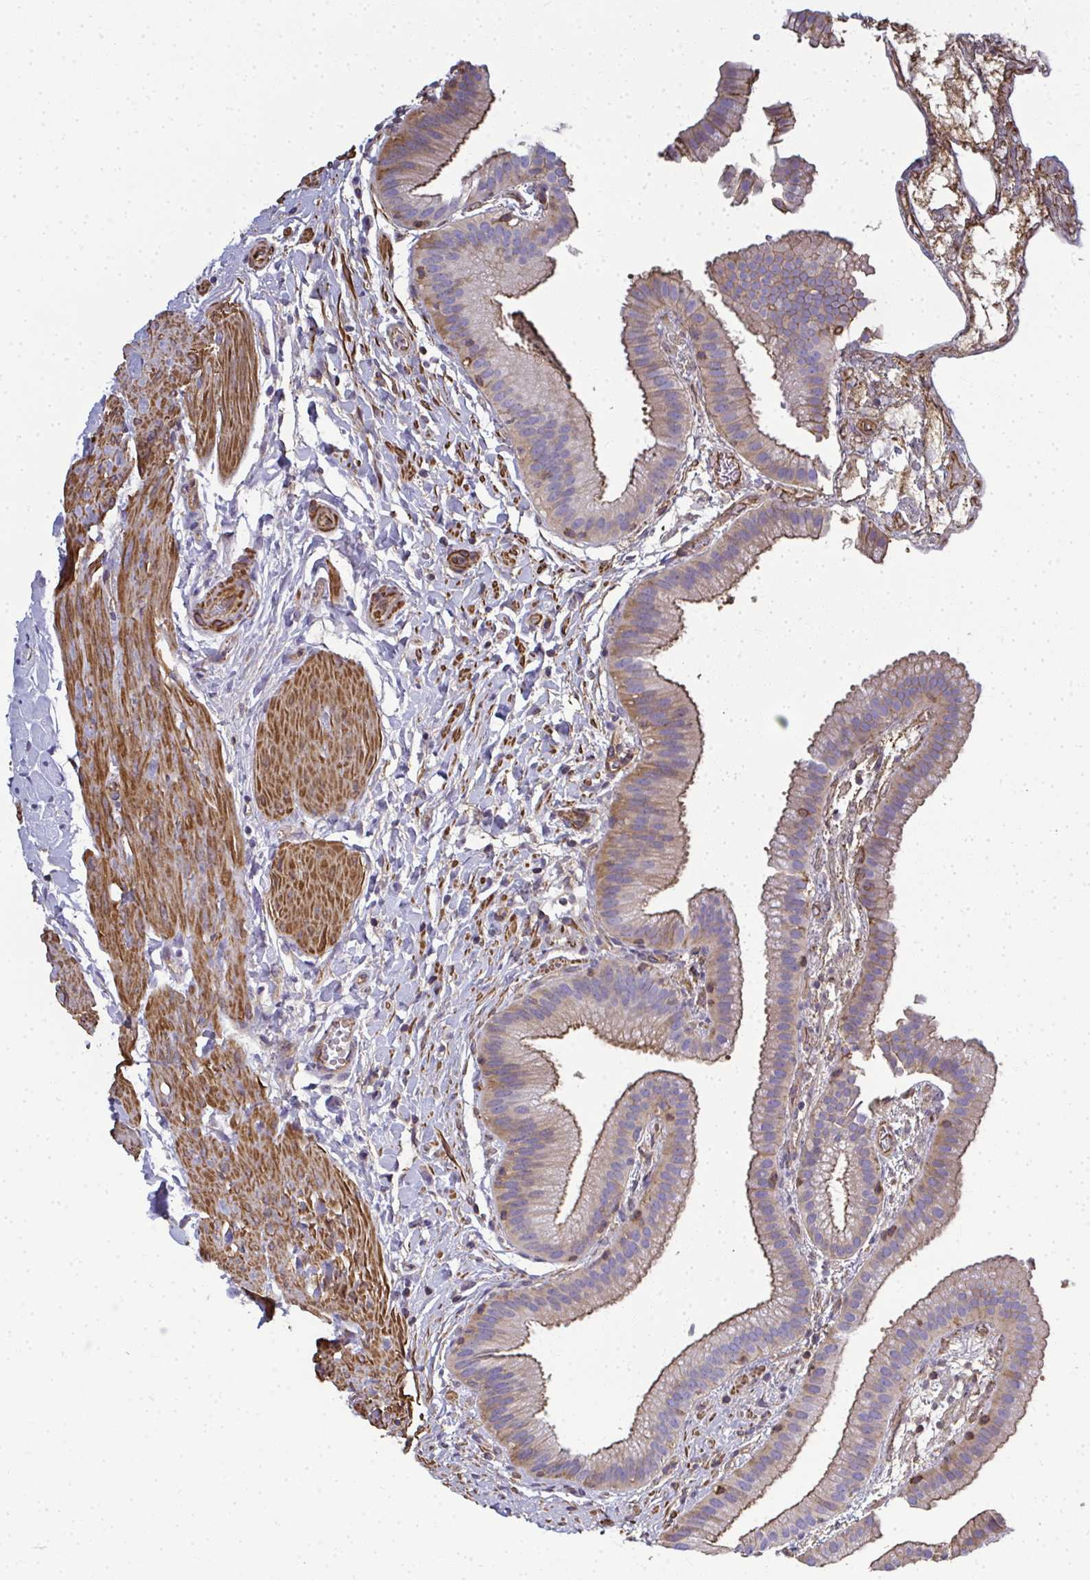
{"staining": {"intensity": "weak", "quantity": "25%-75%", "location": "cytoplasmic/membranous"}, "tissue": "gallbladder", "cell_type": "Glandular cells", "image_type": "normal", "snomed": [{"axis": "morphology", "description": "Normal tissue, NOS"}, {"axis": "topography", "description": "Gallbladder"}], "caption": "IHC (DAB (3,3'-diaminobenzidine)) staining of unremarkable human gallbladder displays weak cytoplasmic/membranous protein staining in approximately 25%-75% of glandular cells.", "gene": "MYL1", "patient": {"sex": "female", "age": 63}}